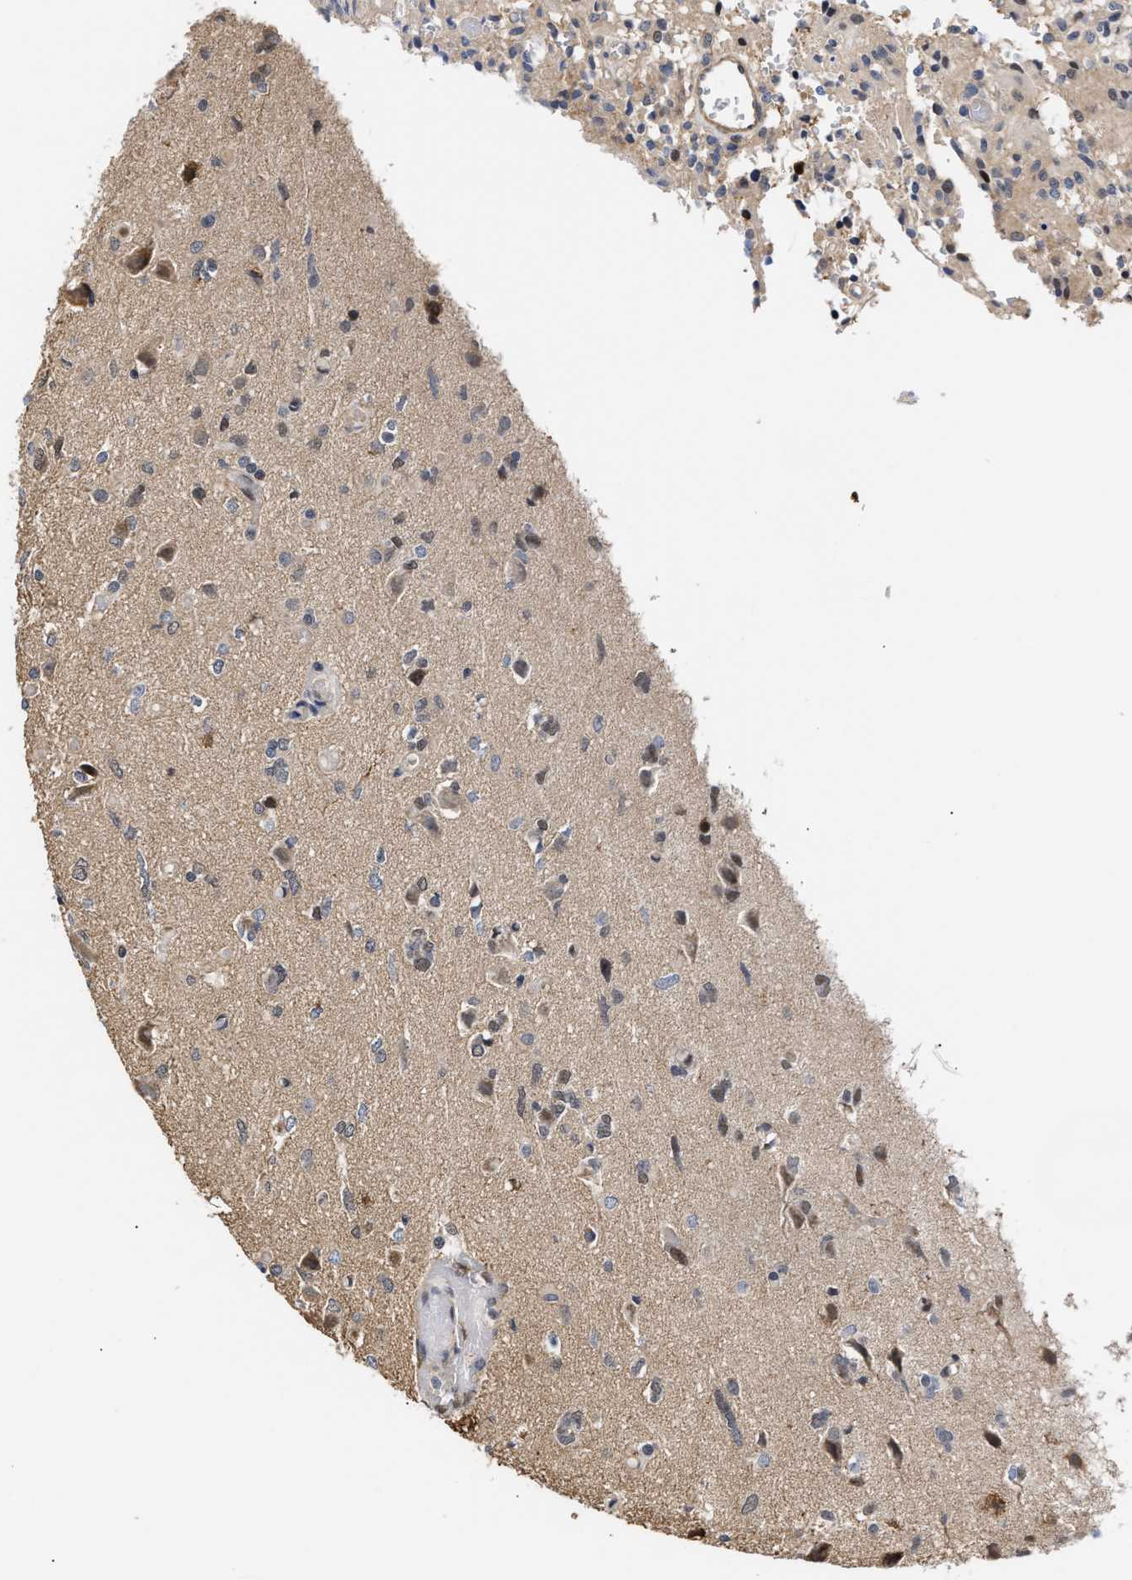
{"staining": {"intensity": "negative", "quantity": "none", "location": "none"}, "tissue": "glioma", "cell_type": "Tumor cells", "image_type": "cancer", "snomed": [{"axis": "morphology", "description": "Glioma, malignant, High grade"}, {"axis": "topography", "description": "Brain"}], "caption": "Image shows no significant protein positivity in tumor cells of glioma.", "gene": "KLHDC1", "patient": {"sex": "female", "age": 59}}